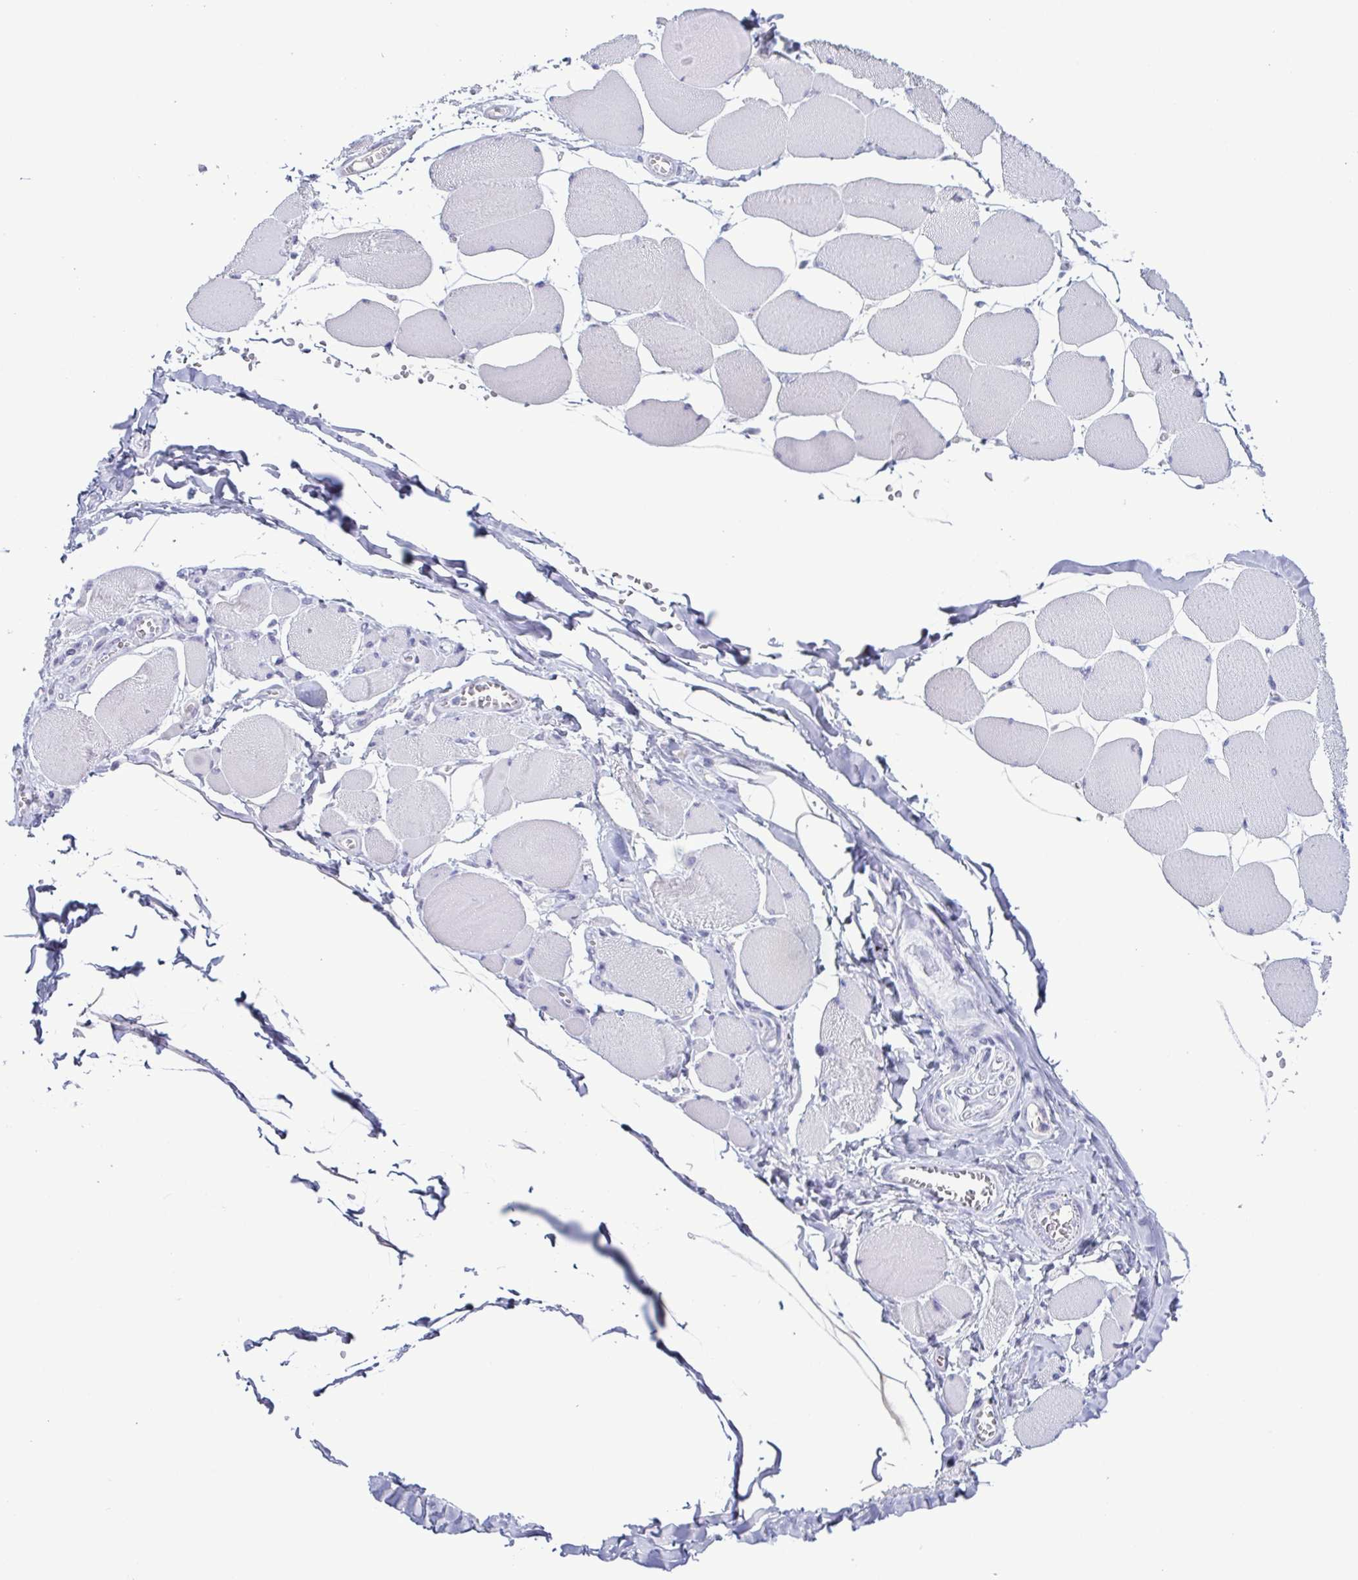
{"staining": {"intensity": "negative", "quantity": "none", "location": "none"}, "tissue": "skeletal muscle", "cell_type": "Myocytes", "image_type": "normal", "snomed": [{"axis": "morphology", "description": "Normal tissue, NOS"}, {"axis": "topography", "description": "Skeletal muscle"}], "caption": "Micrograph shows no significant protein positivity in myocytes of unremarkable skeletal muscle. (Stains: DAB (3,3'-diaminobenzidine) IHC with hematoxylin counter stain, Microscopy: brightfield microscopy at high magnification).", "gene": "KRT10", "patient": {"sex": "female", "age": 75}}